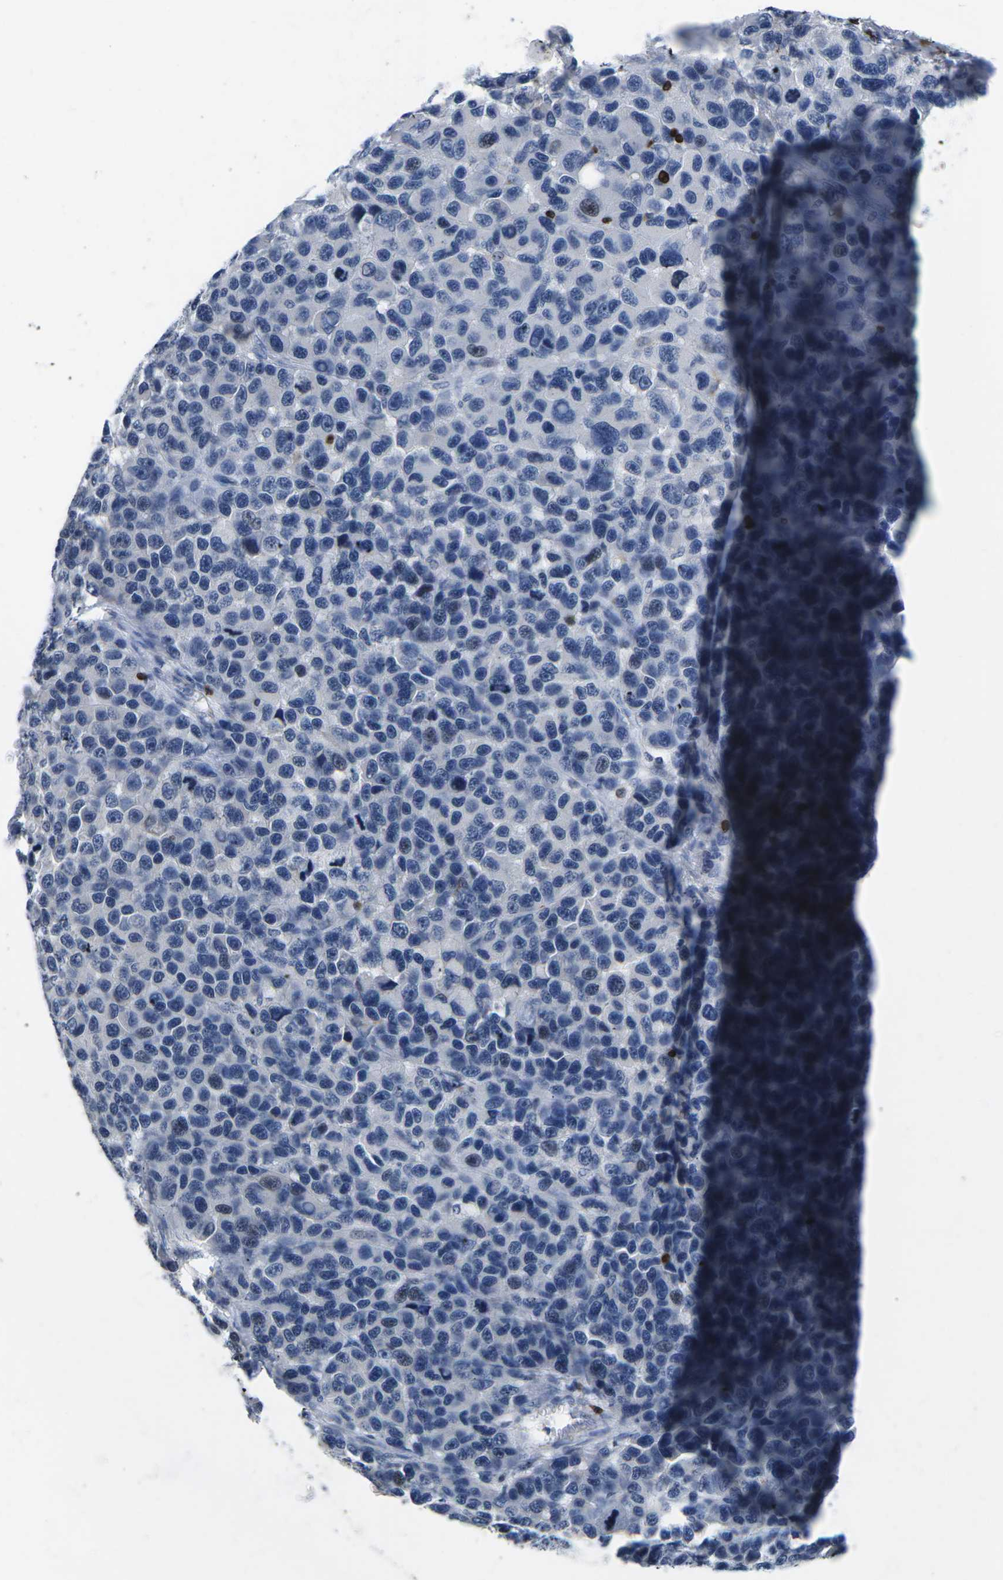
{"staining": {"intensity": "negative", "quantity": "none", "location": "none"}, "tissue": "melanoma", "cell_type": "Tumor cells", "image_type": "cancer", "snomed": [{"axis": "morphology", "description": "Malignant melanoma, NOS"}, {"axis": "topography", "description": "Skin"}], "caption": "This is an immunohistochemistry (IHC) photomicrograph of malignant melanoma. There is no staining in tumor cells.", "gene": "CTSW", "patient": {"sex": "male", "age": 53}}